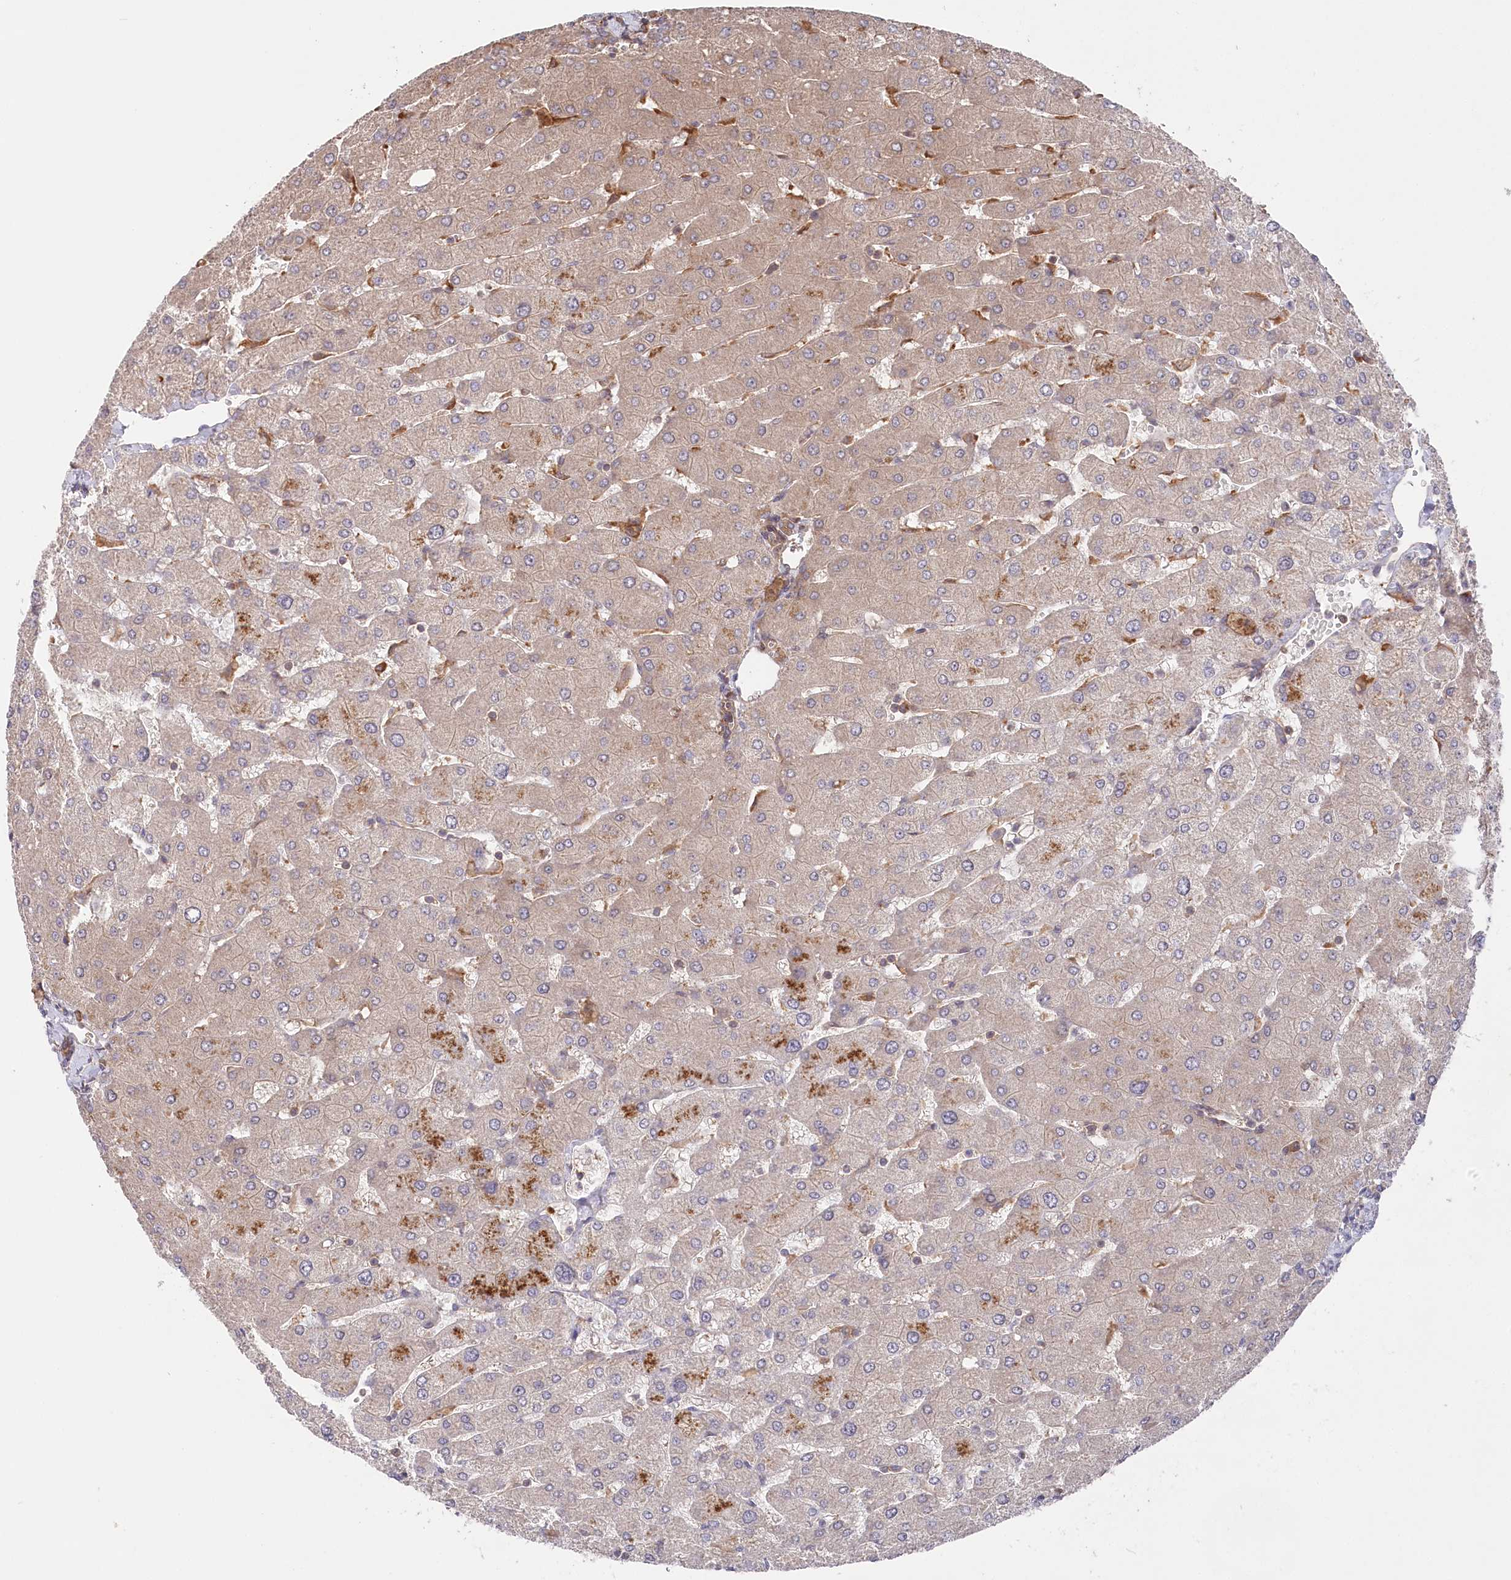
{"staining": {"intensity": "negative", "quantity": "none", "location": "none"}, "tissue": "liver", "cell_type": "Cholangiocytes", "image_type": "normal", "snomed": [{"axis": "morphology", "description": "Normal tissue, NOS"}, {"axis": "topography", "description": "Liver"}], "caption": "A histopathology image of liver stained for a protein exhibits no brown staining in cholangiocytes. (Brightfield microscopy of DAB (3,3'-diaminobenzidine) immunohistochemistry at high magnification).", "gene": "PPP1R21", "patient": {"sex": "male", "age": 55}}